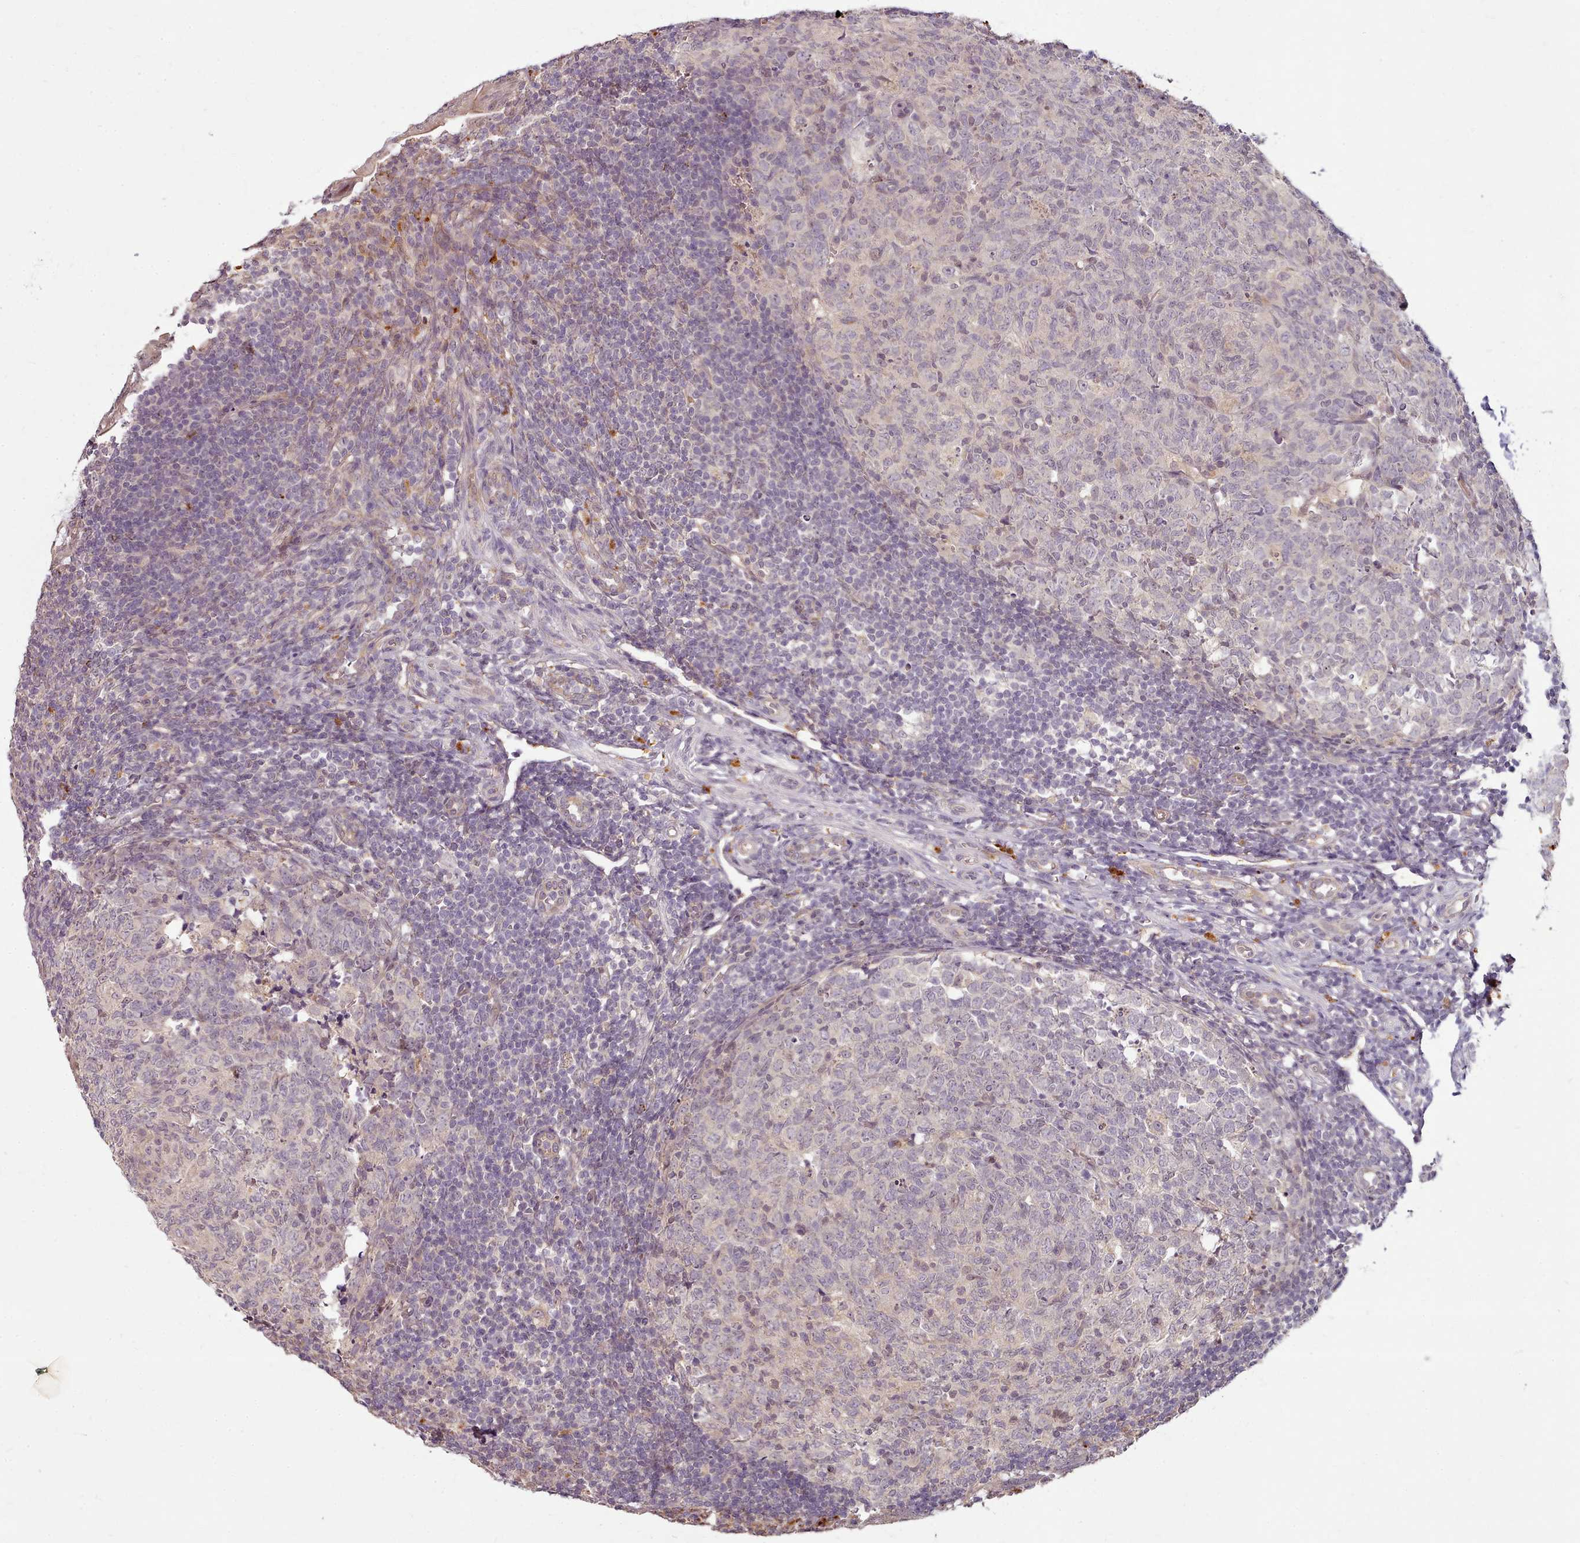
{"staining": {"intensity": "weak", "quantity": "<25%", "location": "cytoplasmic/membranous,nuclear"}, "tissue": "appendix", "cell_type": "Glandular cells", "image_type": "normal", "snomed": [{"axis": "morphology", "description": "Normal tissue, NOS"}, {"axis": "topography", "description": "Appendix"}], "caption": "This is an immunohistochemistry histopathology image of unremarkable human appendix. There is no positivity in glandular cells.", "gene": "C1QTNF5", "patient": {"sex": "male", "age": 14}}